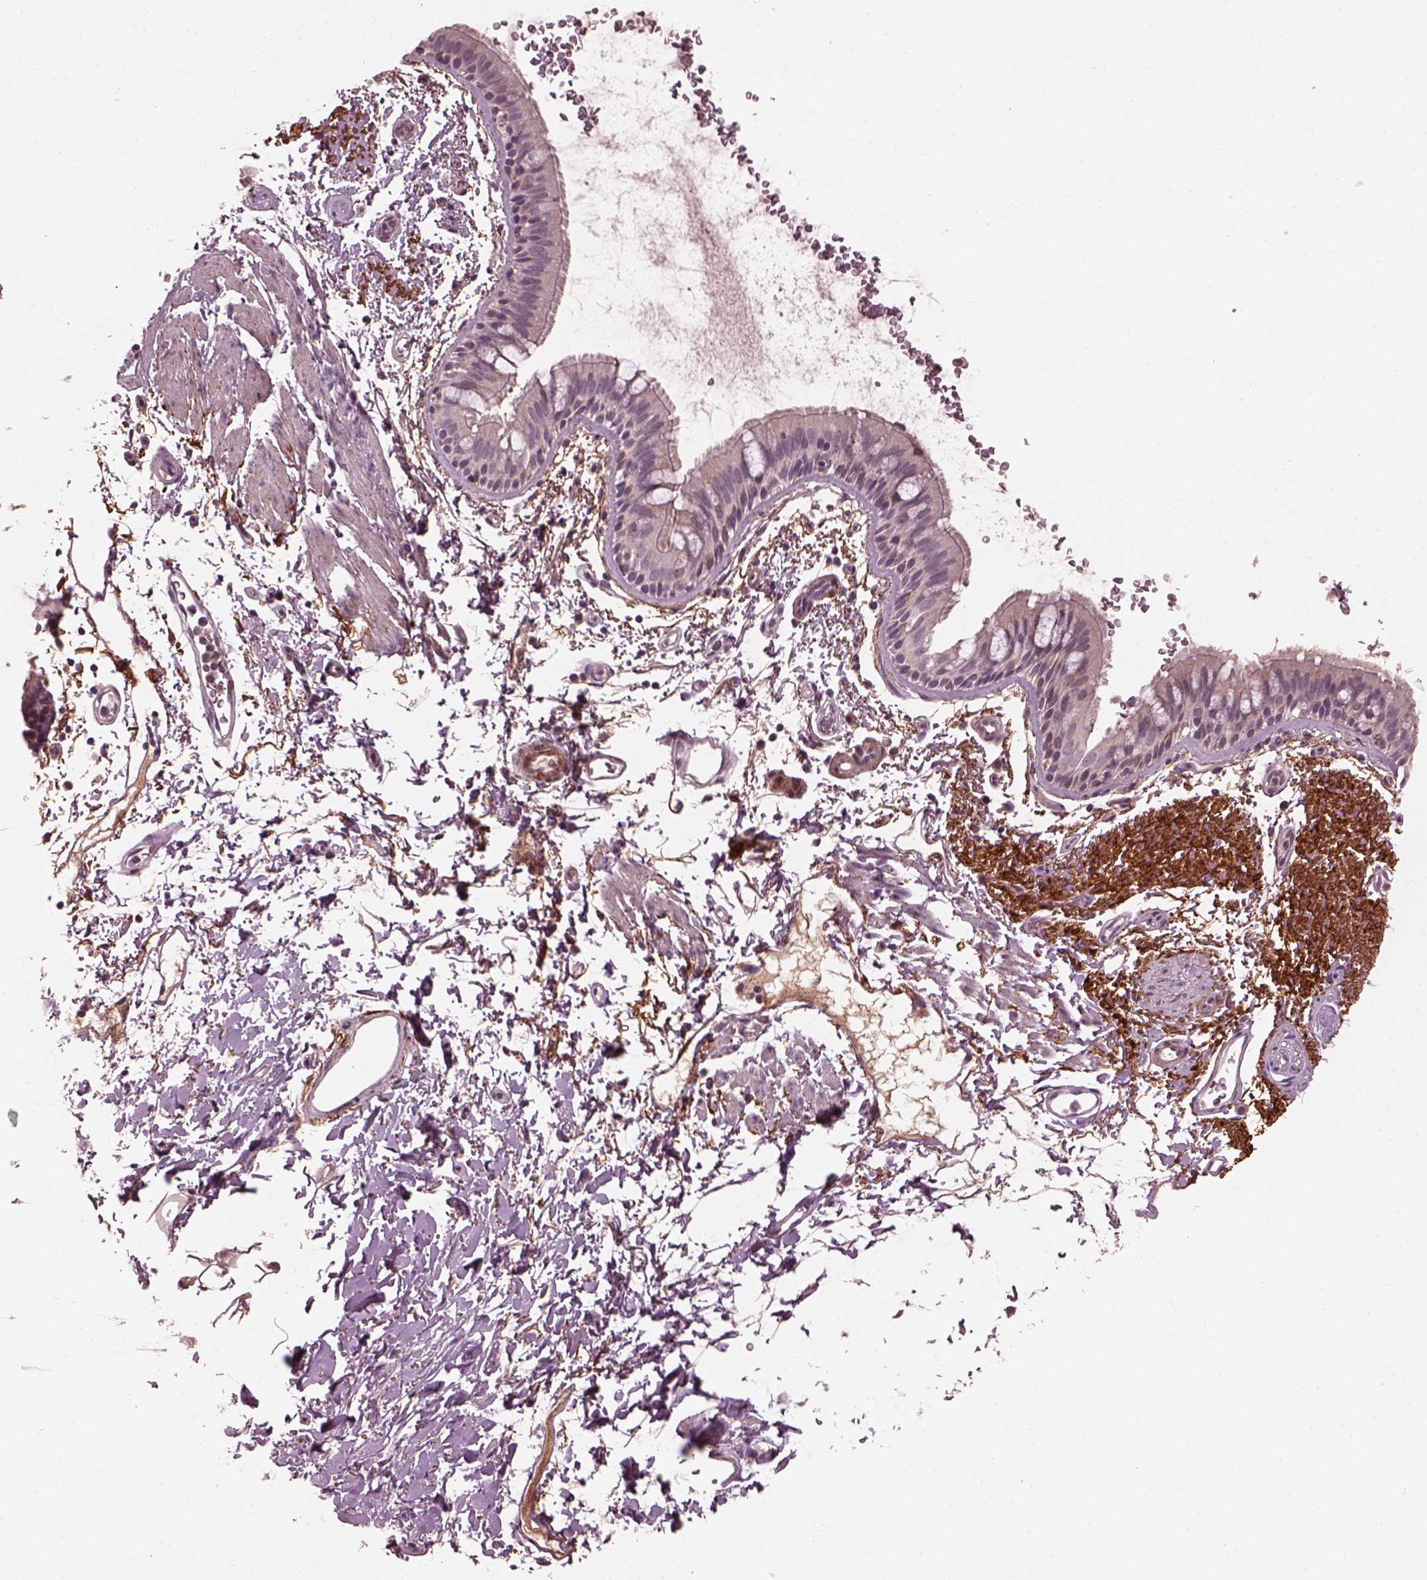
{"staining": {"intensity": "negative", "quantity": "none", "location": "none"}, "tissue": "bronchus", "cell_type": "Respiratory epithelial cells", "image_type": "normal", "snomed": [{"axis": "morphology", "description": "Normal tissue, NOS"}, {"axis": "topography", "description": "Lymph node"}, {"axis": "topography", "description": "Bronchus"}], "caption": "IHC micrograph of benign human bronchus stained for a protein (brown), which displays no positivity in respiratory epithelial cells. (DAB (3,3'-diaminobenzidine) immunohistochemistry (IHC), high magnification).", "gene": "EFEMP1", "patient": {"sex": "female", "age": 70}}